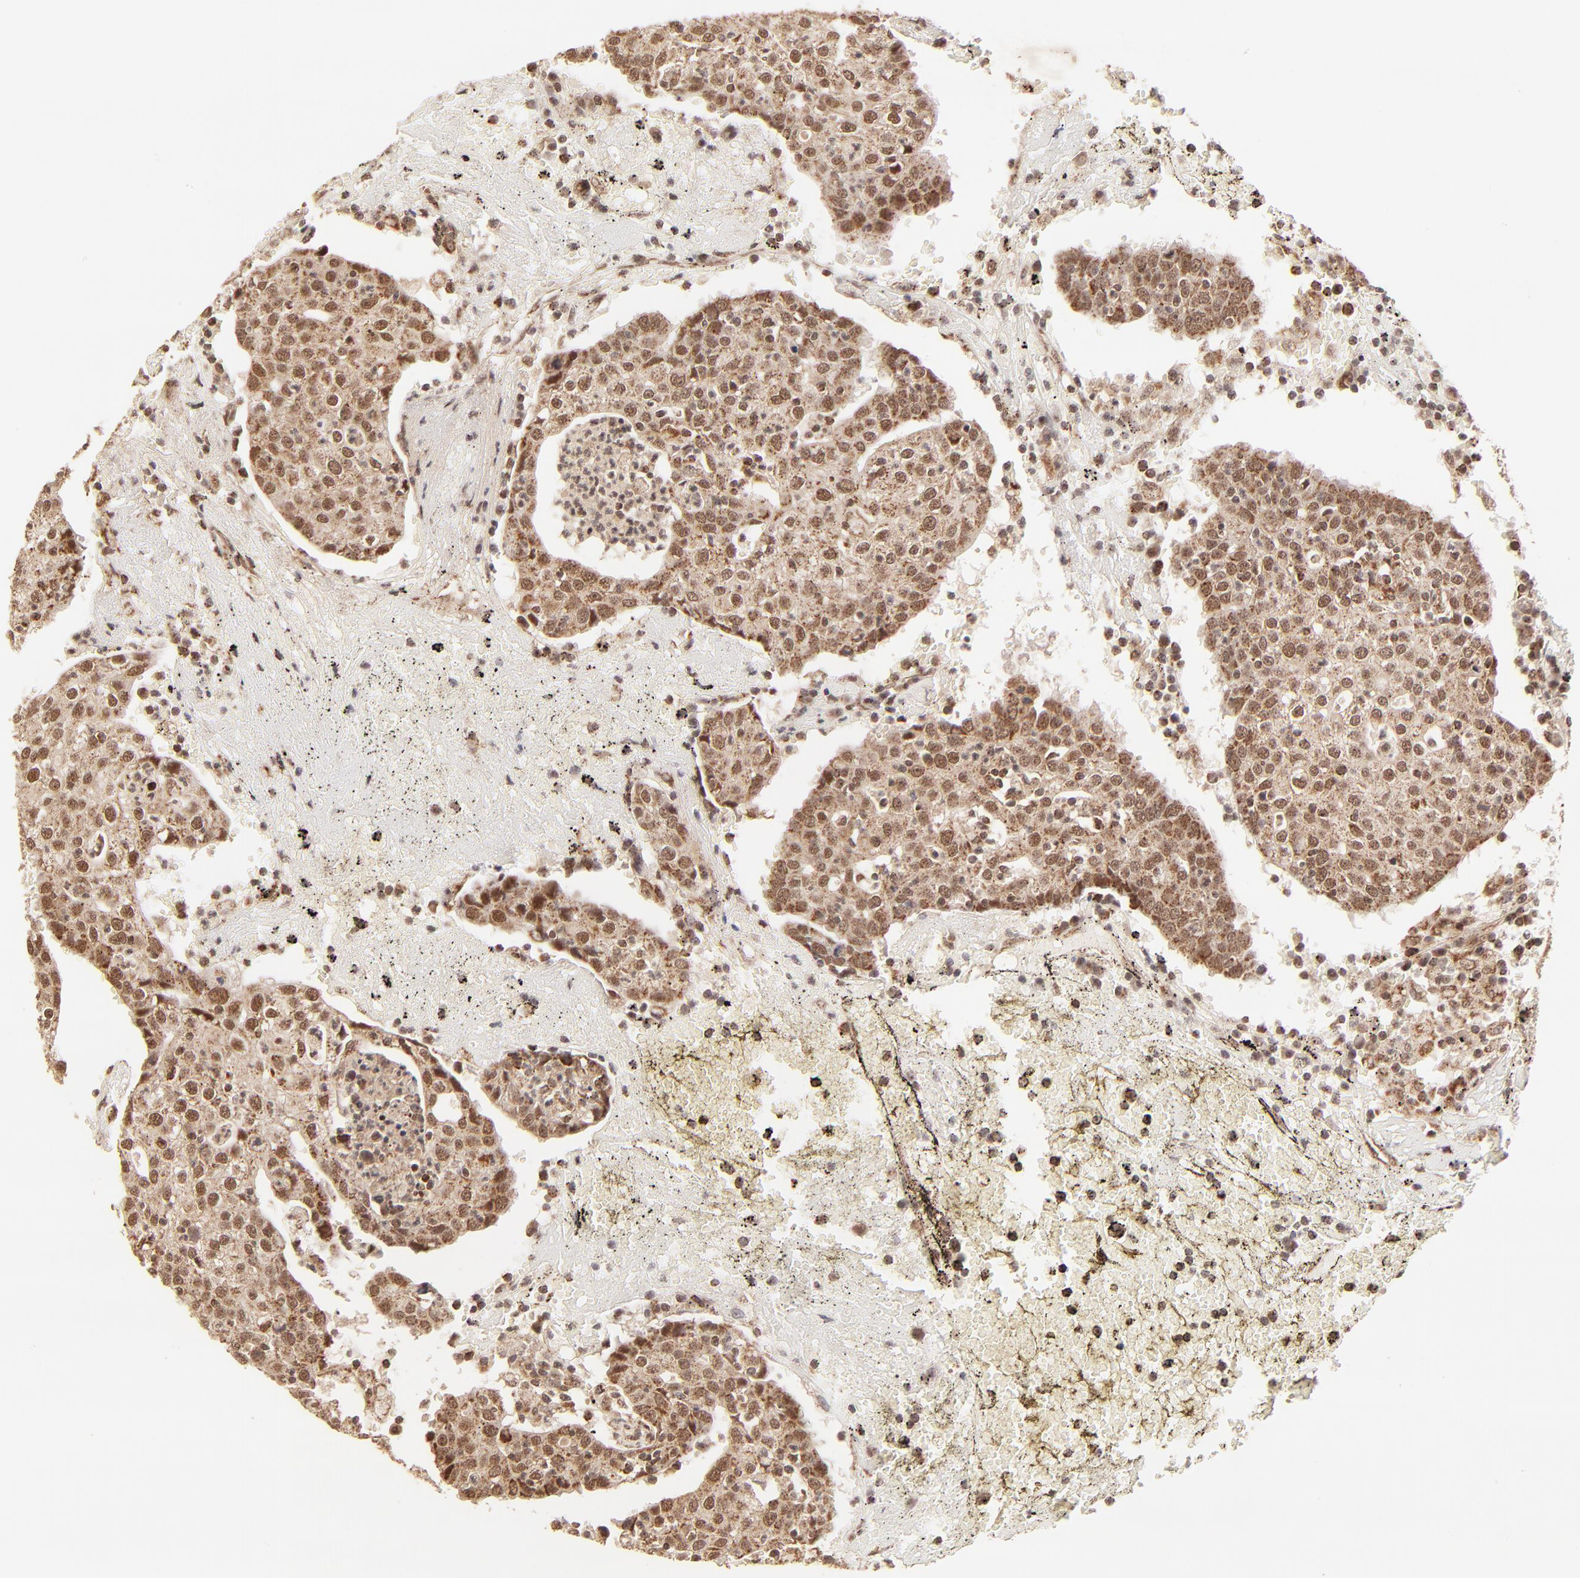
{"staining": {"intensity": "strong", "quantity": ">75%", "location": "cytoplasmic/membranous,nuclear"}, "tissue": "head and neck cancer", "cell_type": "Tumor cells", "image_type": "cancer", "snomed": [{"axis": "morphology", "description": "Adenocarcinoma, NOS"}, {"axis": "topography", "description": "Salivary gland"}, {"axis": "topography", "description": "Head-Neck"}], "caption": "Immunohistochemistry (IHC) micrograph of head and neck cancer stained for a protein (brown), which reveals high levels of strong cytoplasmic/membranous and nuclear expression in approximately >75% of tumor cells.", "gene": "MED15", "patient": {"sex": "female", "age": 65}}